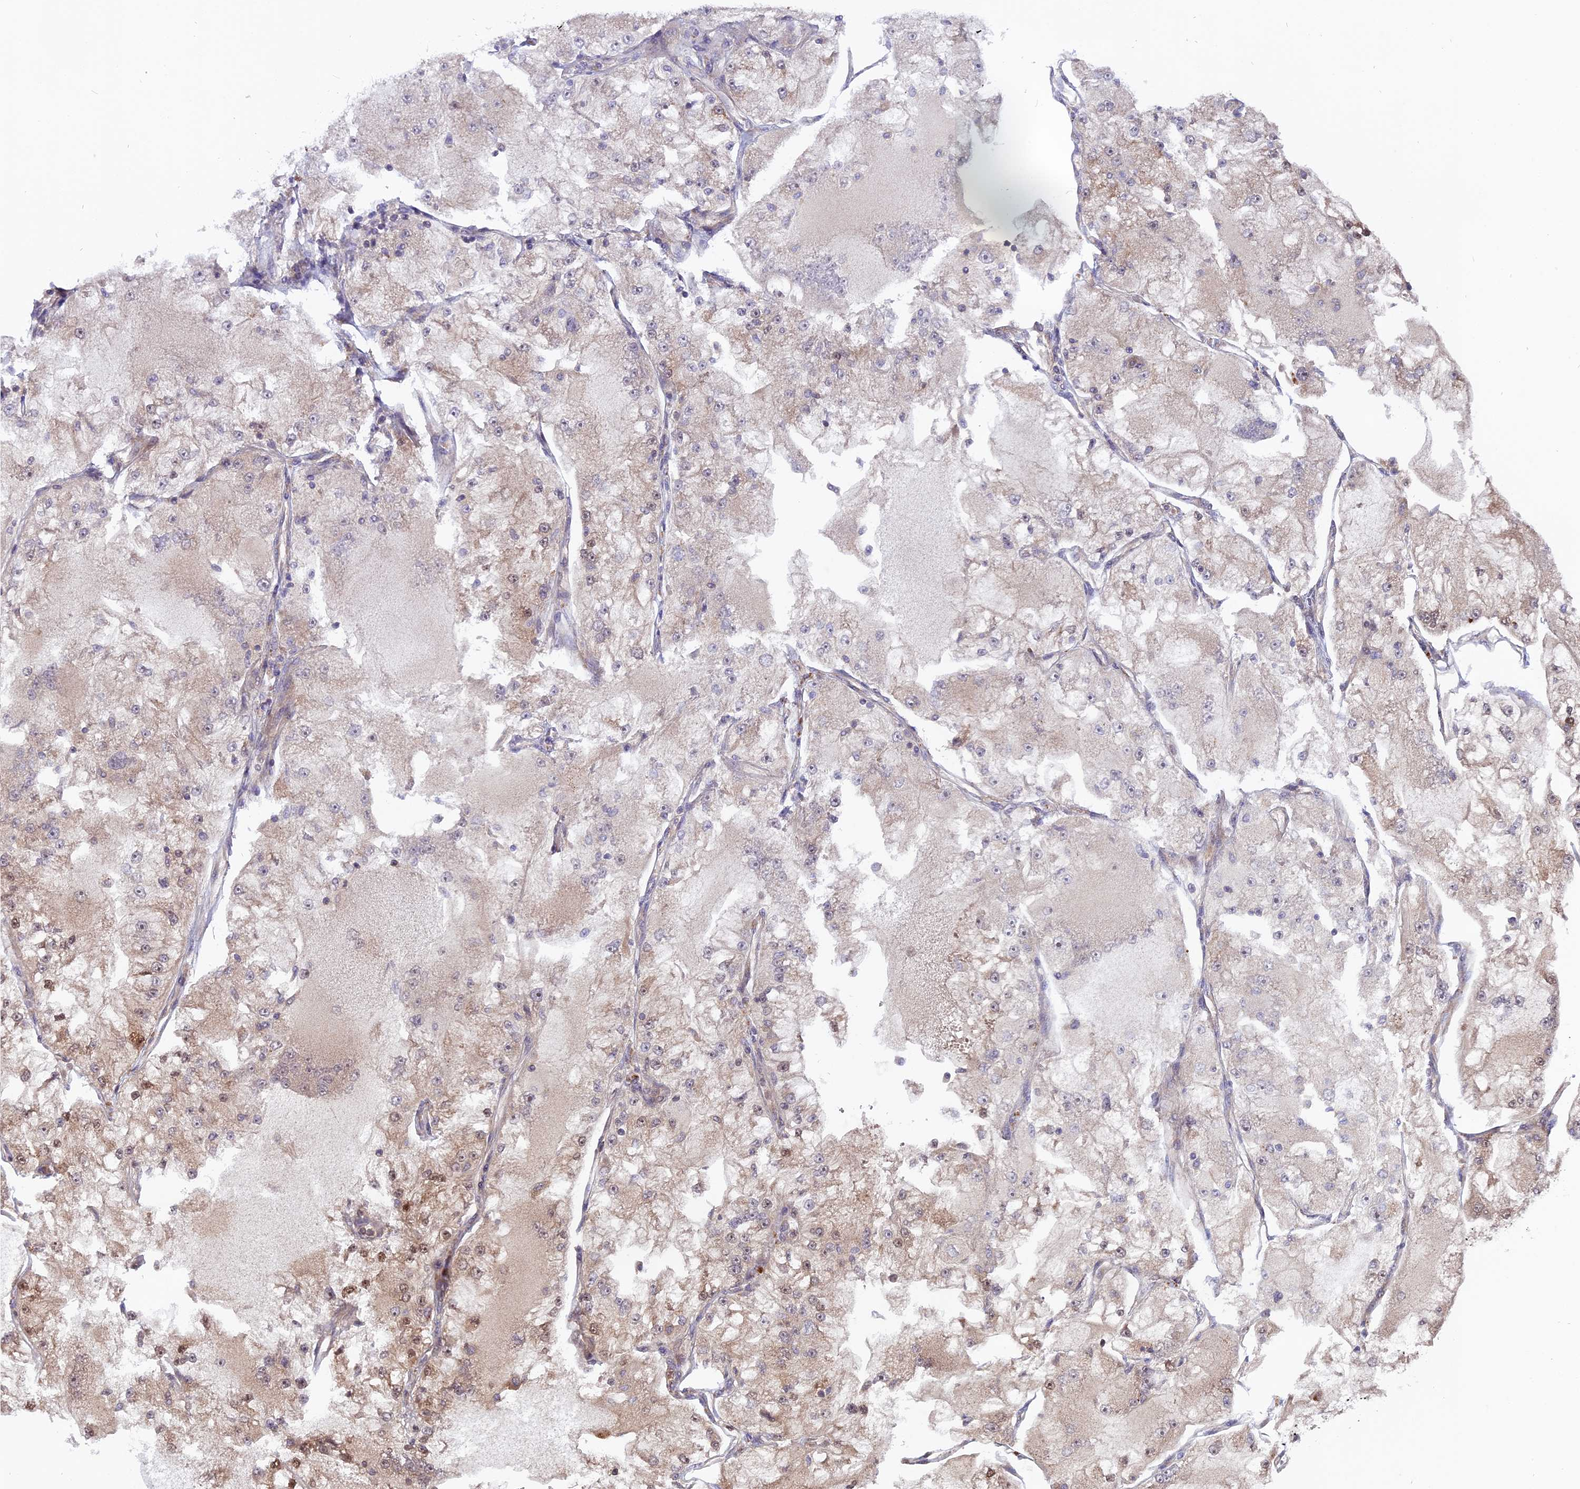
{"staining": {"intensity": "weak", "quantity": "<25%", "location": "cytoplasmic/membranous,nuclear"}, "tissue": "renal cancer", "cell_type": "Tumor cells", "image_type": "cancer", "snomed": [{"axis": "morphology", "description": "Adenocarcinoma, NOS"}, {"axis": "topography", "description": "Kidney"}], "caption": "This histopathology image is of adenocarcinoma (renal) stained with immunohistochemistry to label a protein in brown with the nuclei are counter-stained blue. There is no expression in tumor cells.", "gene": "RAMAC", "patient": {"sex": "female", "age": 72}}